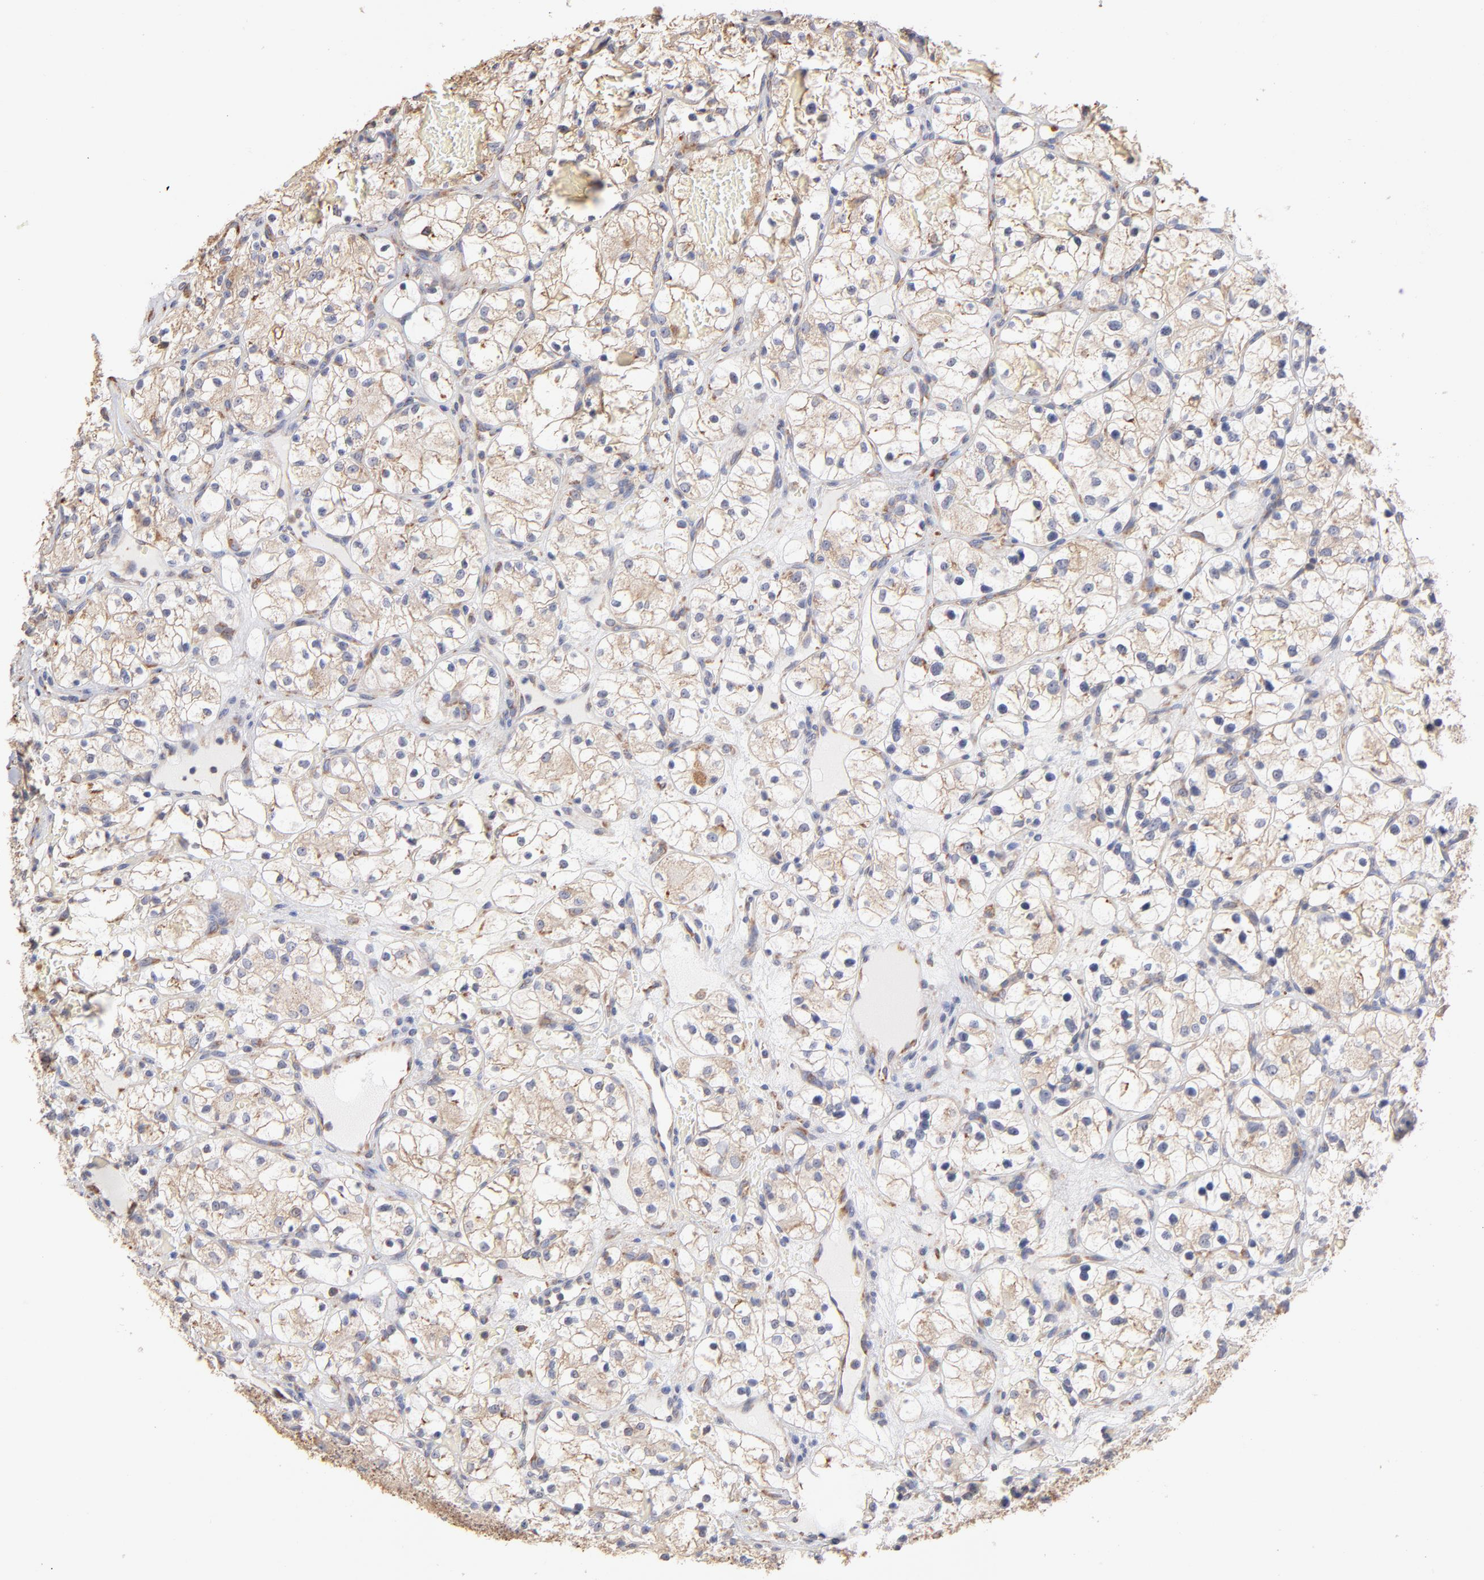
{"staining": {"intensity": "negative", "quantity": "none", "location": "none"}, "tissue": "renal cancer", "cell_type": "Tumor cells", "image_type": "cancer", "snomed": [{"axis": "morphology", "description": "Adenocarcinoma, NOS"}, {"axis": "topography", "description": "Kidney"}], "caption": "Immunohistochemical staining of human adenocarcinoma (renal) reveals no significant expression in tumor cells. The staining was performed using DAB to visualize the protein expression in brown, while the nuclei were stained in blue with hematoxylin (Magnification: 20x).", "gene": "RPL9", "patient": {"sex": "female", "age": 60}}